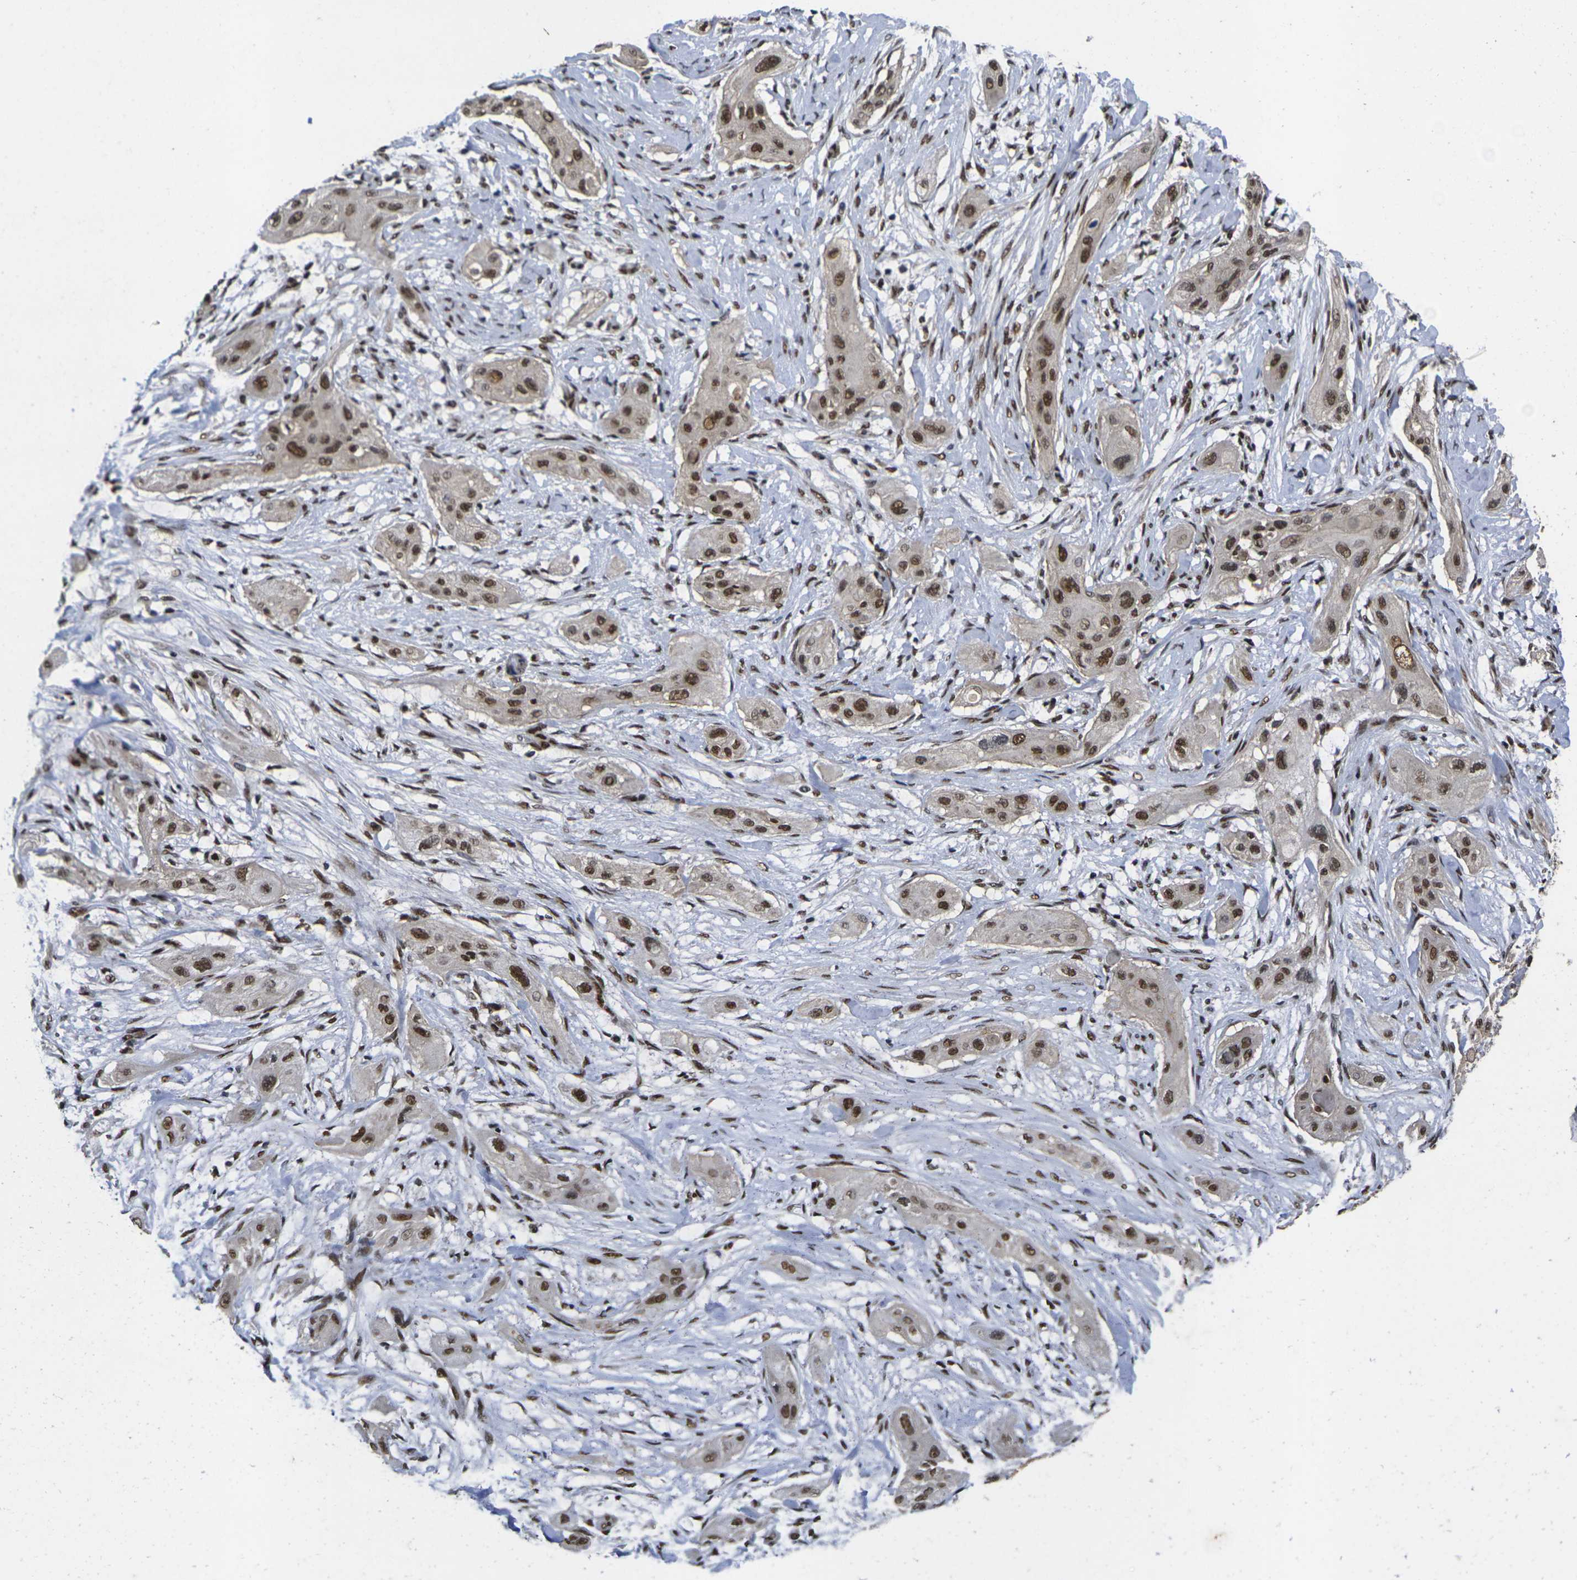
{"staining": {"intensity": "strong", "quantity": ">75%", "location": "nuclear"}, "tissue": "lung cancer", "cell_type": "Tumor cells", "image_type": "cancer", "snomed": [{"axis": "morphology", "description": "Squamous cell carcinoma, NOS"}, {"axis": "topography", "description": "Lung"}], "caption": "Immunohistochemical staining of human lung cancer reveals strong nuclear protein staining in approximately >75% of tumor cells.", "gene": "GTF2E1", "patient": {"sex": "female", "age": 47}}